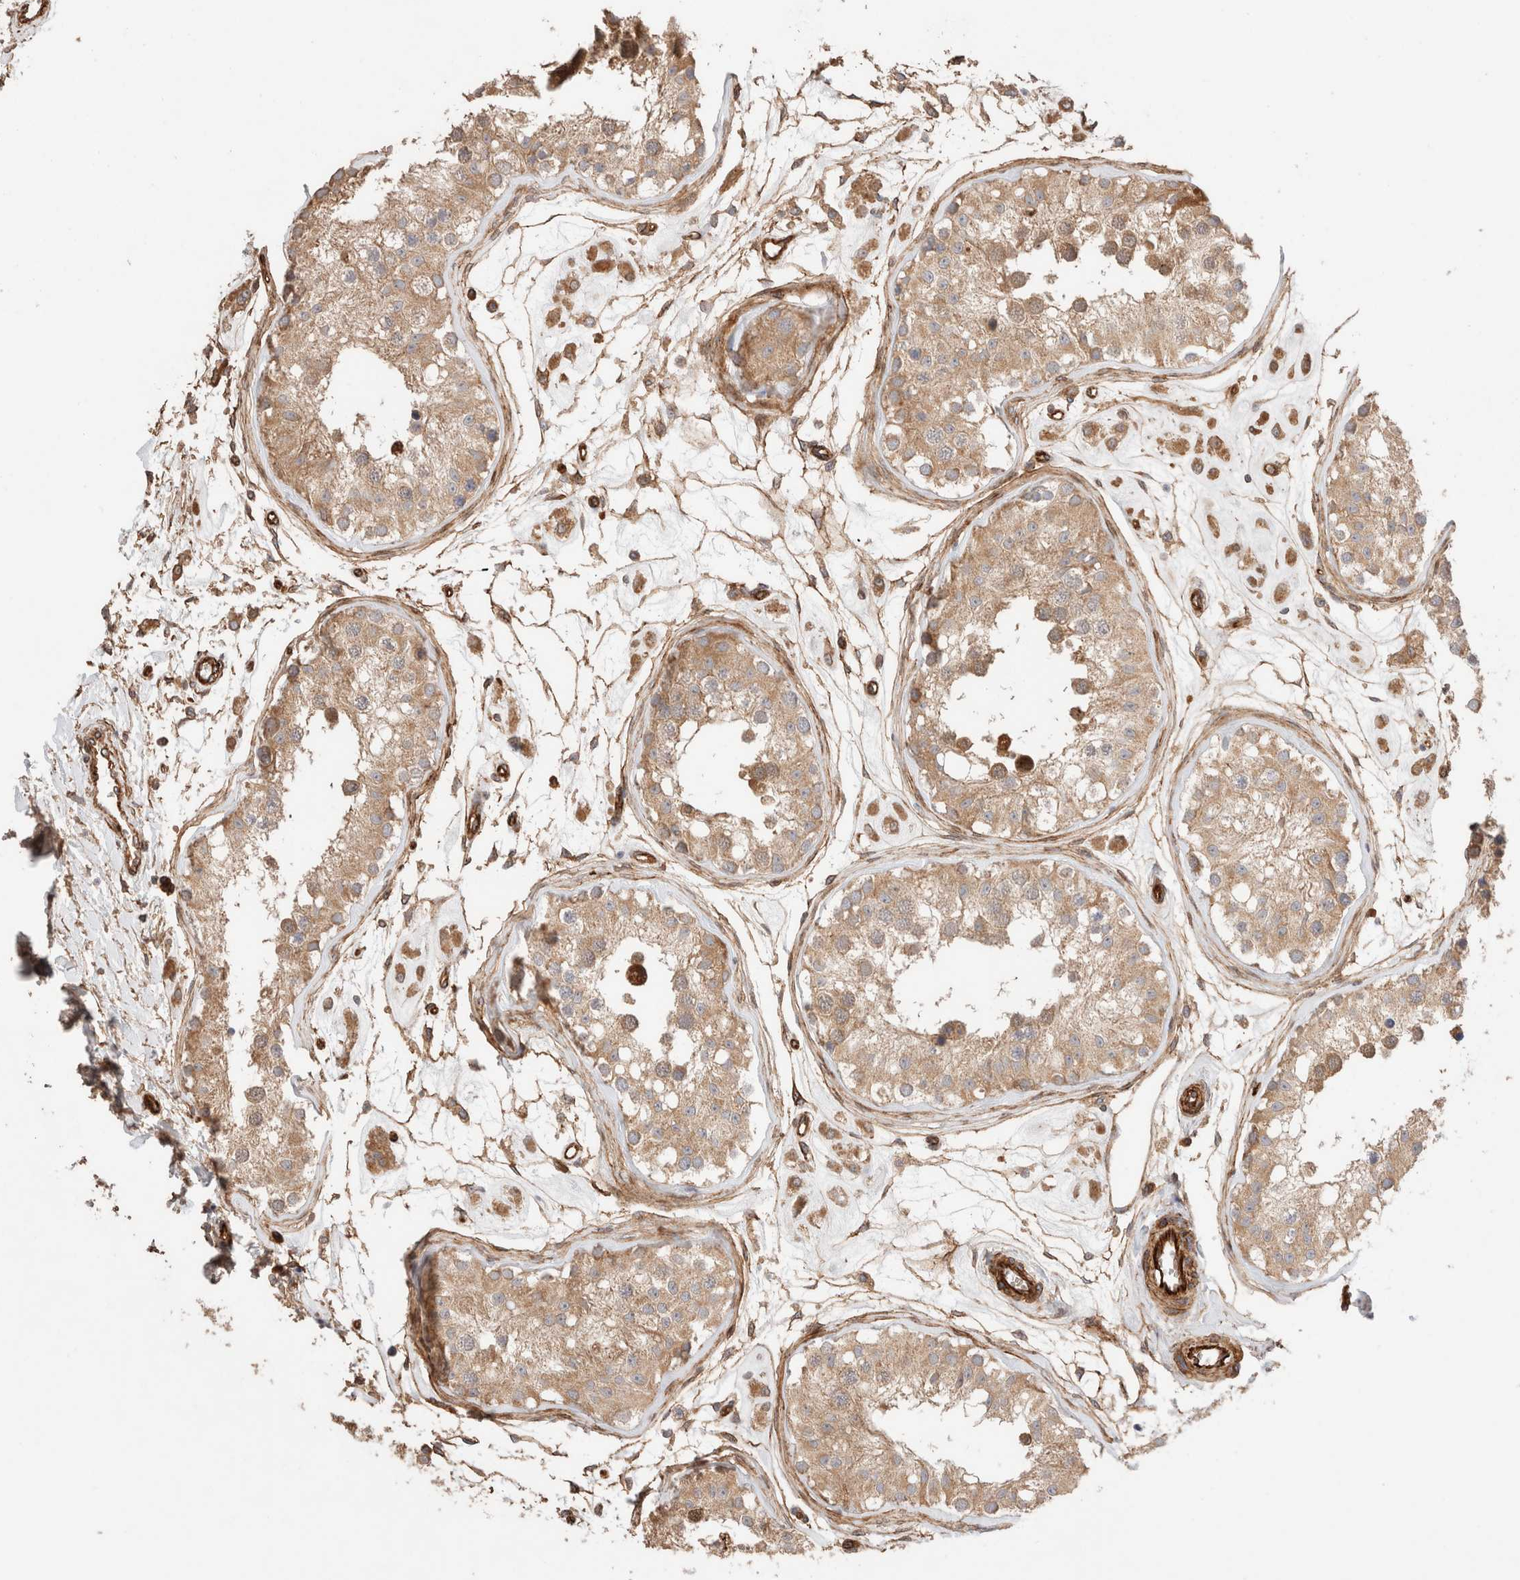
{"staining": {"intensity": "moderate", "quantity": ">75%", "location": "cytoplasmic/membranous"}, "tissue": "testis", "cell_type": "Cells in seminiferous ducts", "image_type": "normal", "snomed": [{"axis": "morphology", "description": "Normal tissue, NOS"}, {"axis": "morphology", "description": "Adenocarcinoma, metastatic, NOS"}, {"axis": "topography", "description": "Testis"}], "caption": "Immunohistochemistry (DAB (3,3'-diaminobenzidine)) staining of unremarkable human testis demonstrates moderate cytoplasmic/membranous protein staining in about >75% of cells in seminiferous ducts. The staining was performed using DAB to visualize the protein expression in brown, while the nuclei were stained in blue with hematoxylin (Magnification: 20x).", "gene": "RAB32", "patient": {"sex": "male", "age": 26}}